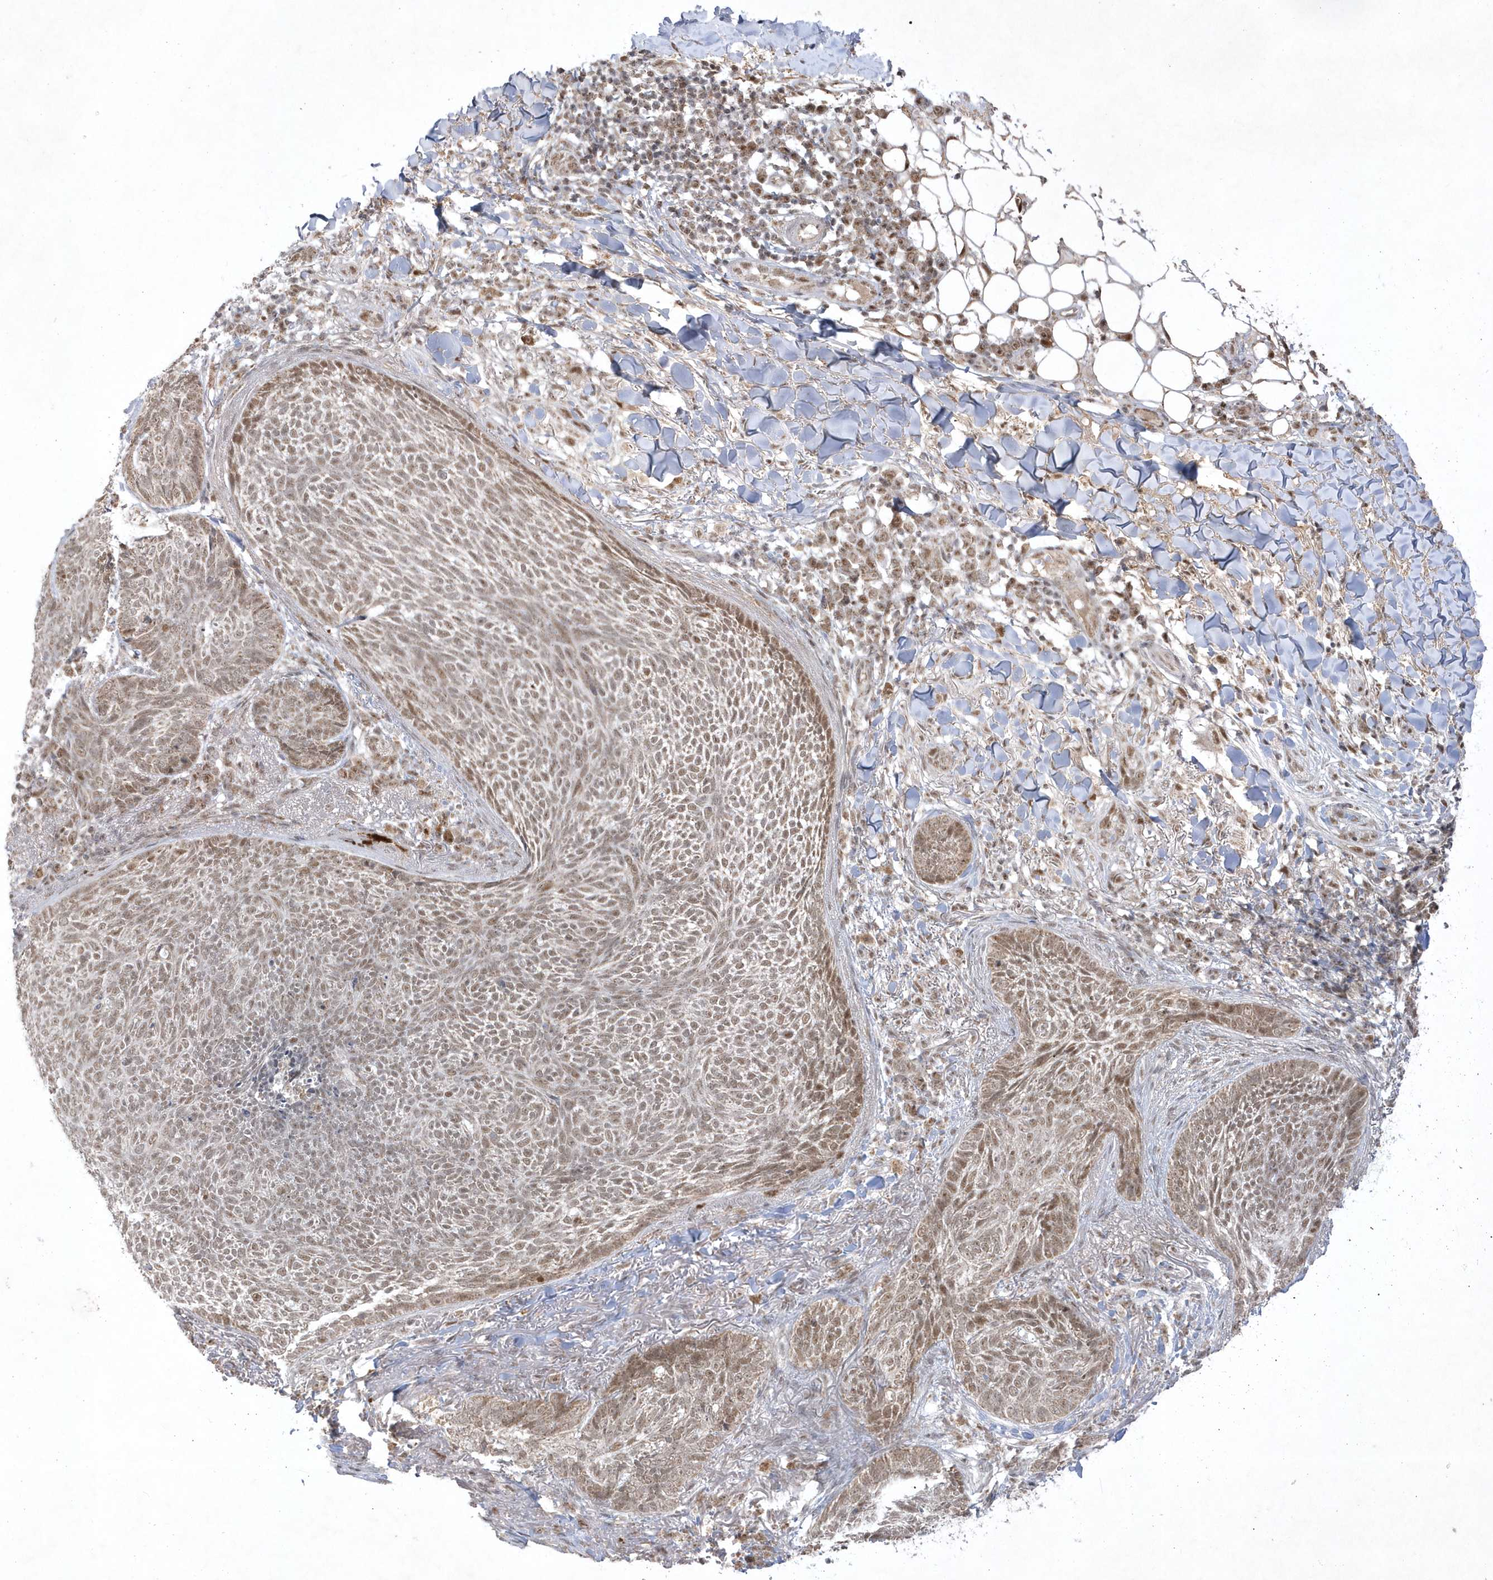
{"staining": {"intensity": "moderate", "quantity": ">75%", "location": "nuclear"}, "tissue": "skin cancer", "cell_type": "Tumor cells", "image_type": "cancer", "snomed": [{"axis": "morphology", "description": "Basal cell carcinoma"}, {"axis": "topography", "description": "Skin"}], "caption": "Moderate nuclear positivity for a protein is appreciated in about >75% of tumor cells of skin basal cell carcinoma using immunohistochemistry (IHC).", "gene": "CPSF3", "patient": {"sex": "male", "age": 85}}